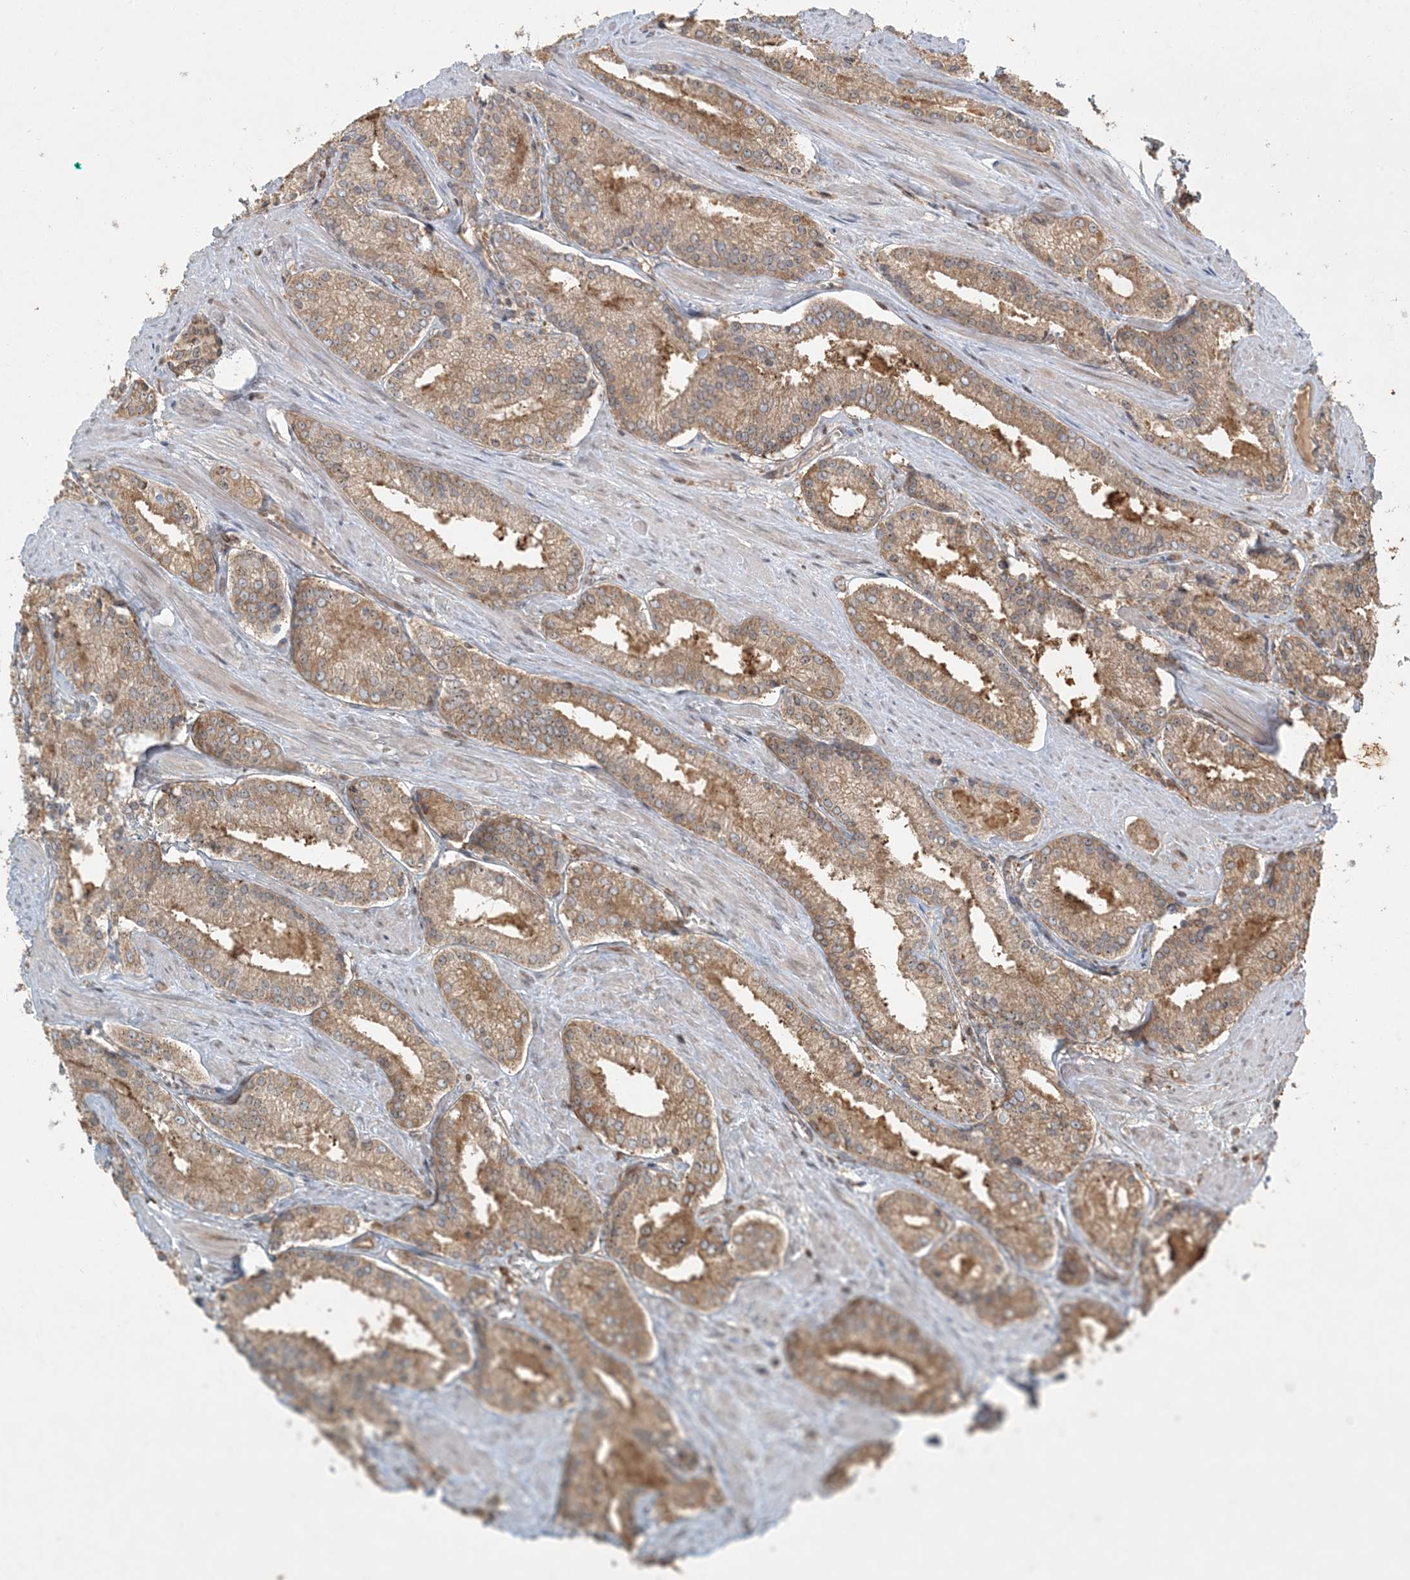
{"staining": {"intensity": "moderate", "quantity": ">75%", "location": "cytoplasmic/membranous"}, "tissue": "prostate cancer", "cell_type": "Tumor cells", "image_type": "cancer", "snomed": [{"axis": "morphology", "description": "Adenocarcinoma, Low grade"}, {"axis": "topography", "description": "Prostate"}], "caption": "Tumor cells exhibit medium levels of moderate cytoplasmic/membranous staining in approximately >75% of cells in prostate cancer.", "gene": "COMMD8", "patient": {"sex": "male", "age": 54}}